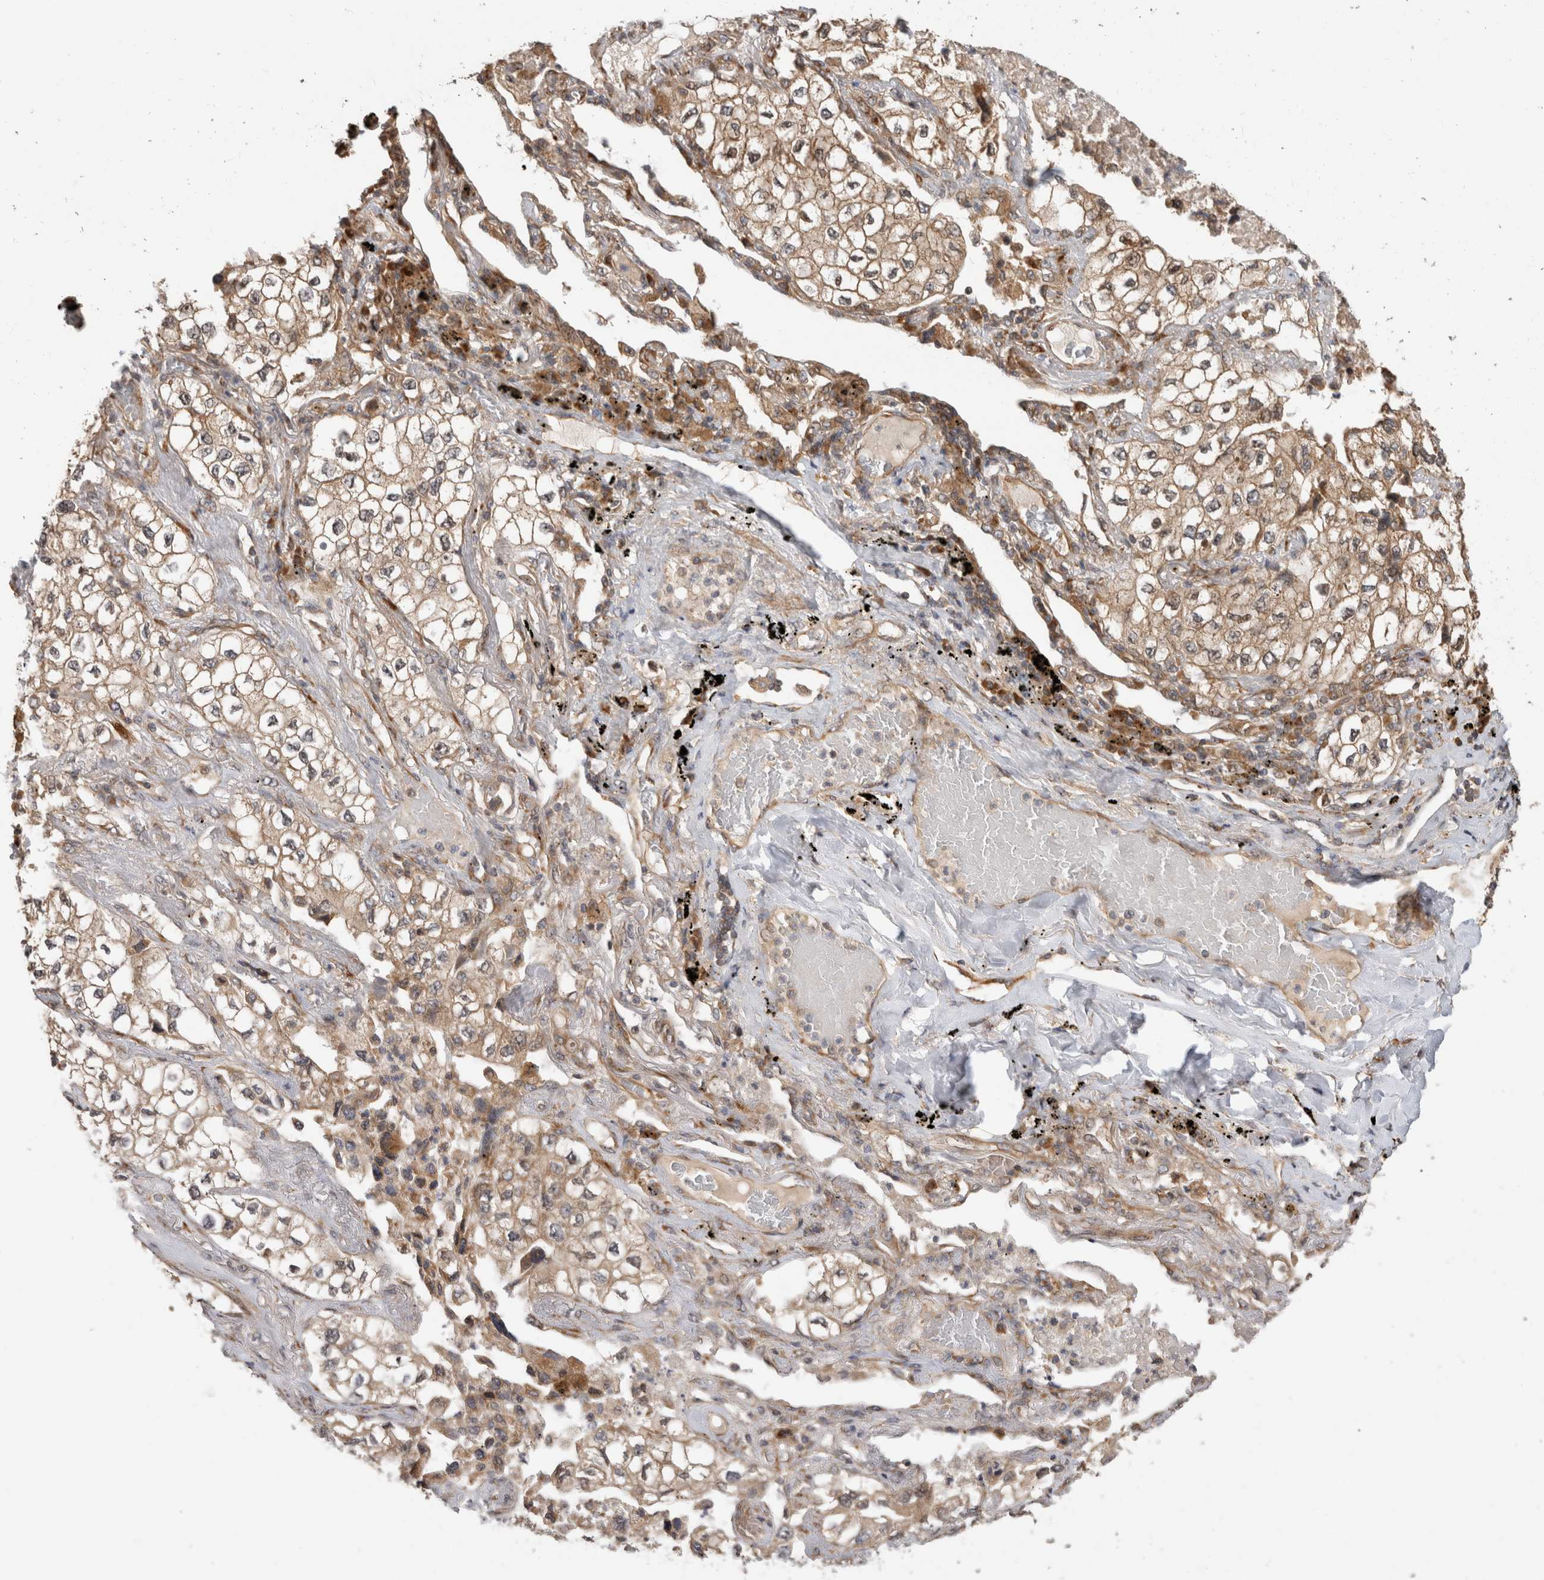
{"staining": {"intensity": "weak", "quantity": ">75%", "location": "cytoplasmic/membranous"}, "tissue": "lung cancer", "cell_type": "Tumor cells", "image_type": "cancer", "snomed": [{"axis": "morphology", "description": "Adenocarcinoma, NOS"}, {"axis": "topography", "description": "Lung"}], "caption": "Lung adenocarcinoma stained with immunohistochemistry (IHC) demonstrates weak cytoplasmic/membranous positivity in about >75% of tumor cells.", "gene": "PCDHB15", "patient": {"sex": "male", "age": 63}}